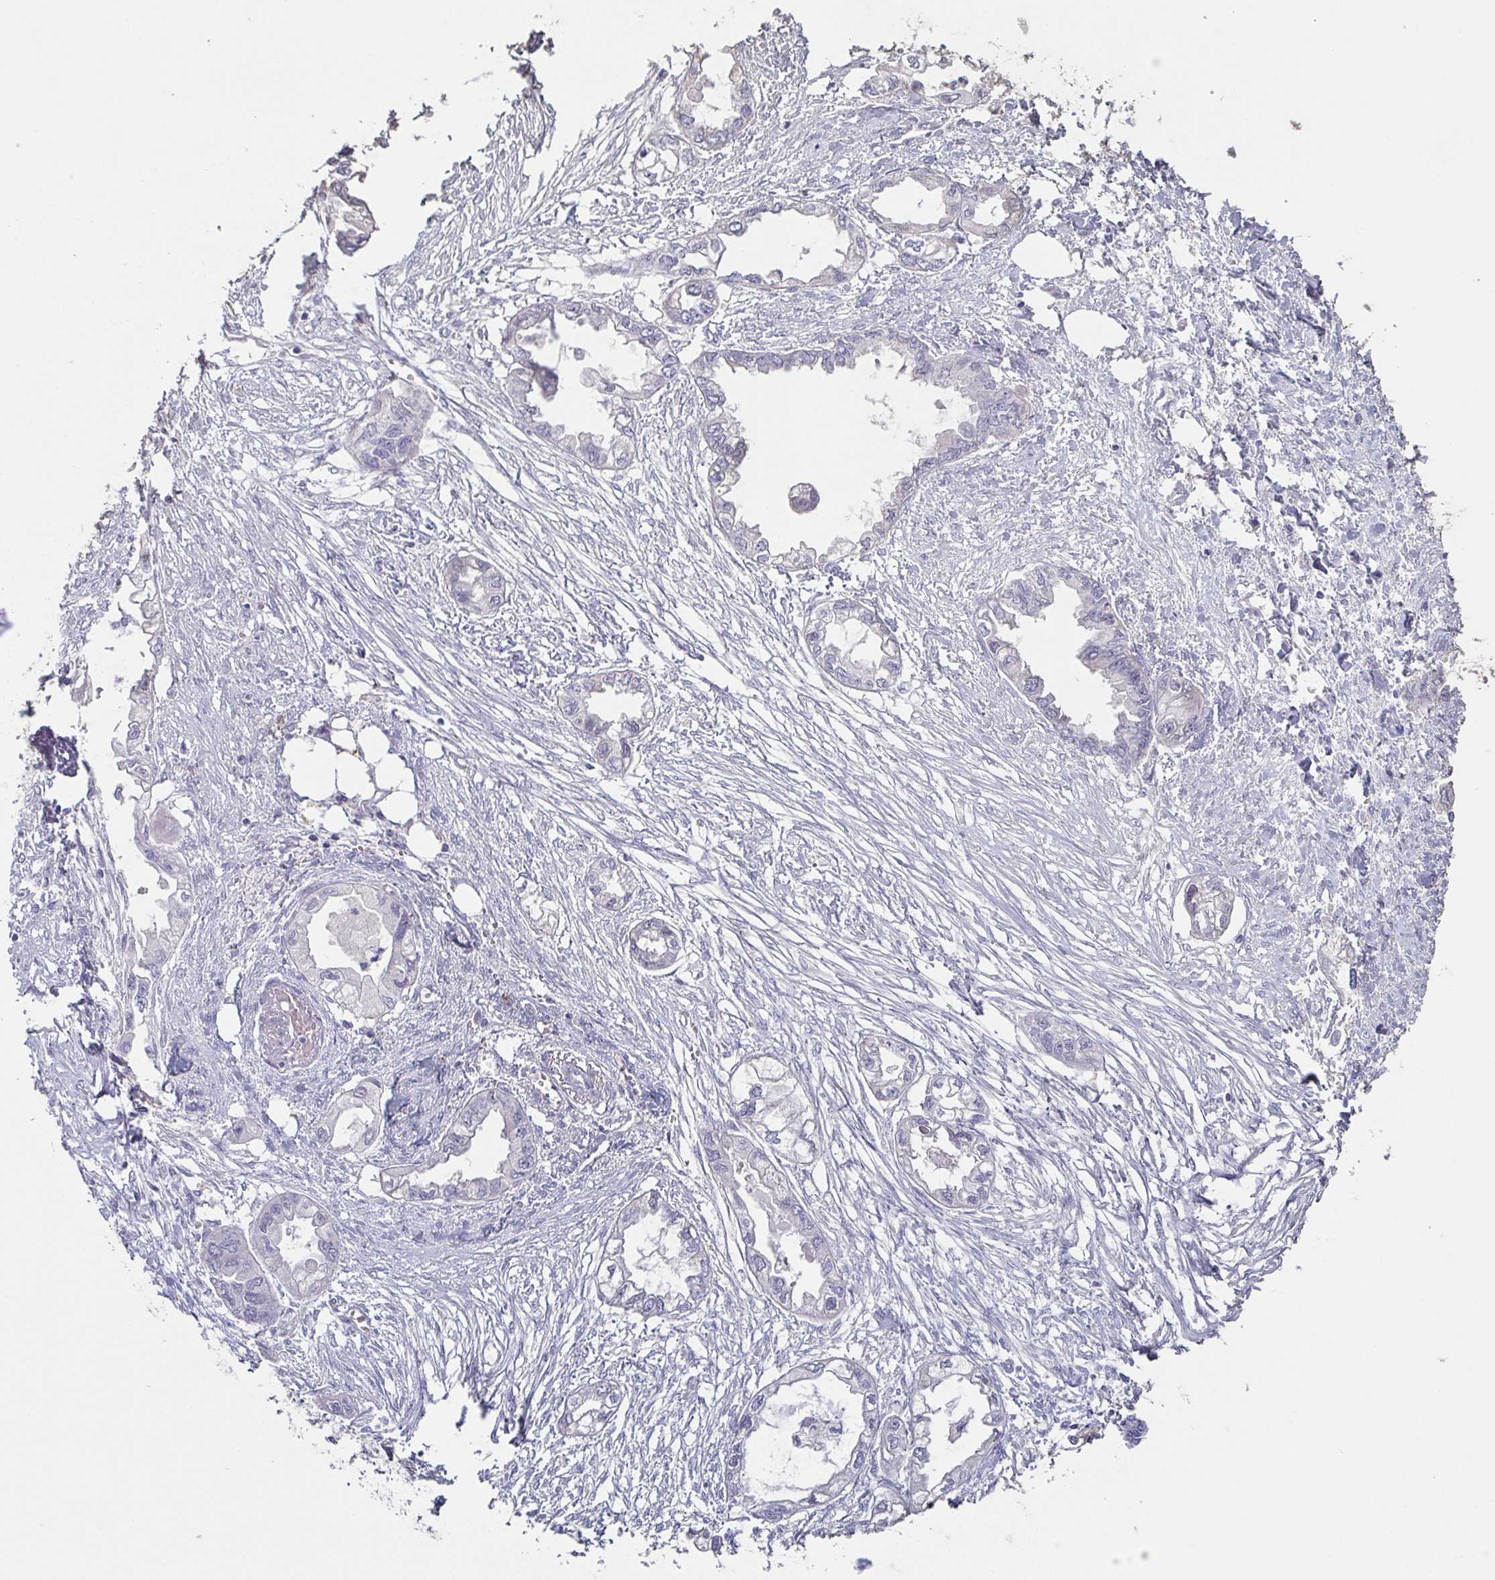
{"staining": {"intensity": "negative", "quantity": "none", "location": "none"}, "tissue": "endometrial cancer", "cell_type": "Tumor cells", "image_type": "cancer", "snomed": [{"axis": "morphology", "description": "Adenocarcinoma, NOS"}, {"axis": "morphology", "description": "Adenocarcinoma, metastatic, NOS"}, {"axis": "topography", "description": "Adipose tissue"}, {"axis": "topography", "description": "Endometrium"}], "caption": "Immunohistochemistry micrograph of neoplastic tissue: human adenocarcinoma (endometrial) stained with DAB (3,3'-diaminobenzidine) demonstrates no significant protein staining in tumor cells. (DAB immunohistochemistry with hematoxylin counter stain).", "gene": "BPIFA2", "patient": {"sex": "female", "age": 67}}